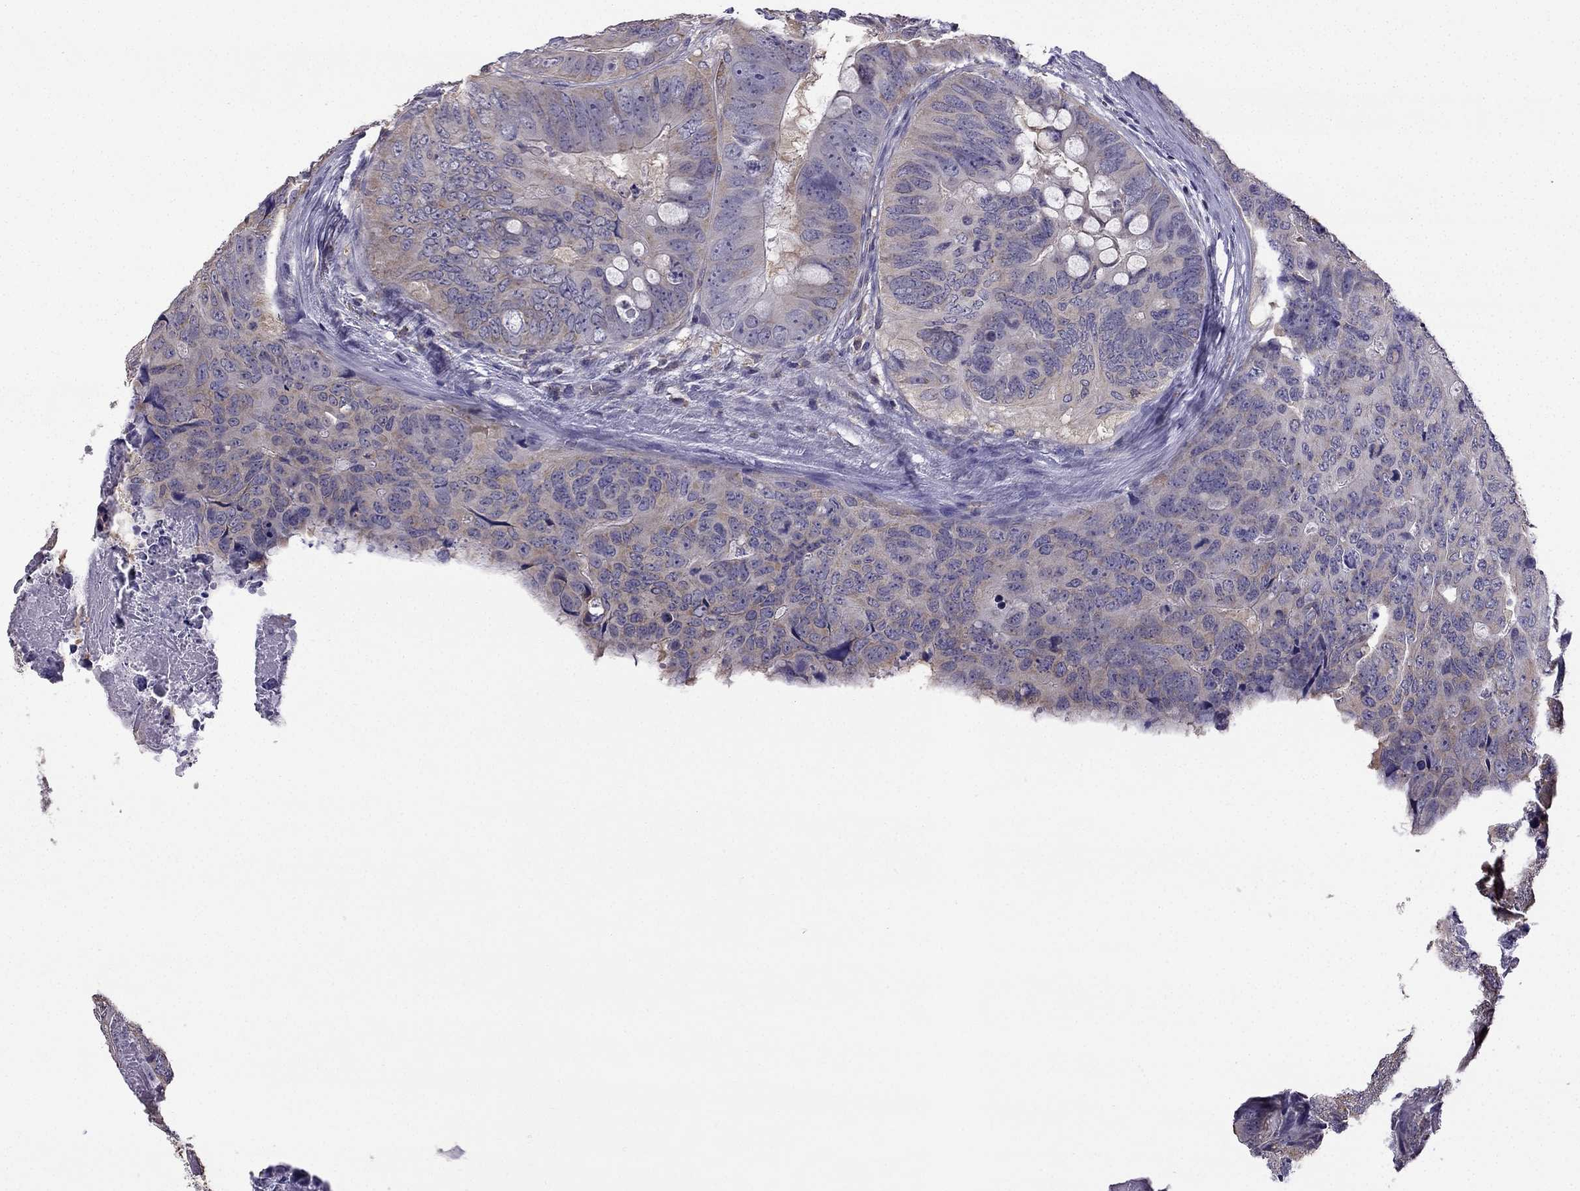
{"staining": {"intensity": "weak", "quantity": "25%-75%", "location": "cytoplasmic/membranous"}, "tissue": "colorectal cancer", "cell_type": "Tumor cells", "image_type": "cancer", "snomed": [{"axis": "morphology", "description": "Adenocarcinoma, NOS"}, {"axis": "topography", "description": "Colon"}], "caption": "A photomicrograph of colorectal cancer (adenocarcinoma) stained for a protein demonstrates weak cytoplasmic/membranous brown staining in tumor cells. The protein is shown in brown color, while the nuclei are stained blue.", "gene": "CCK", "patient": {"sex": "male", "age": 79}}